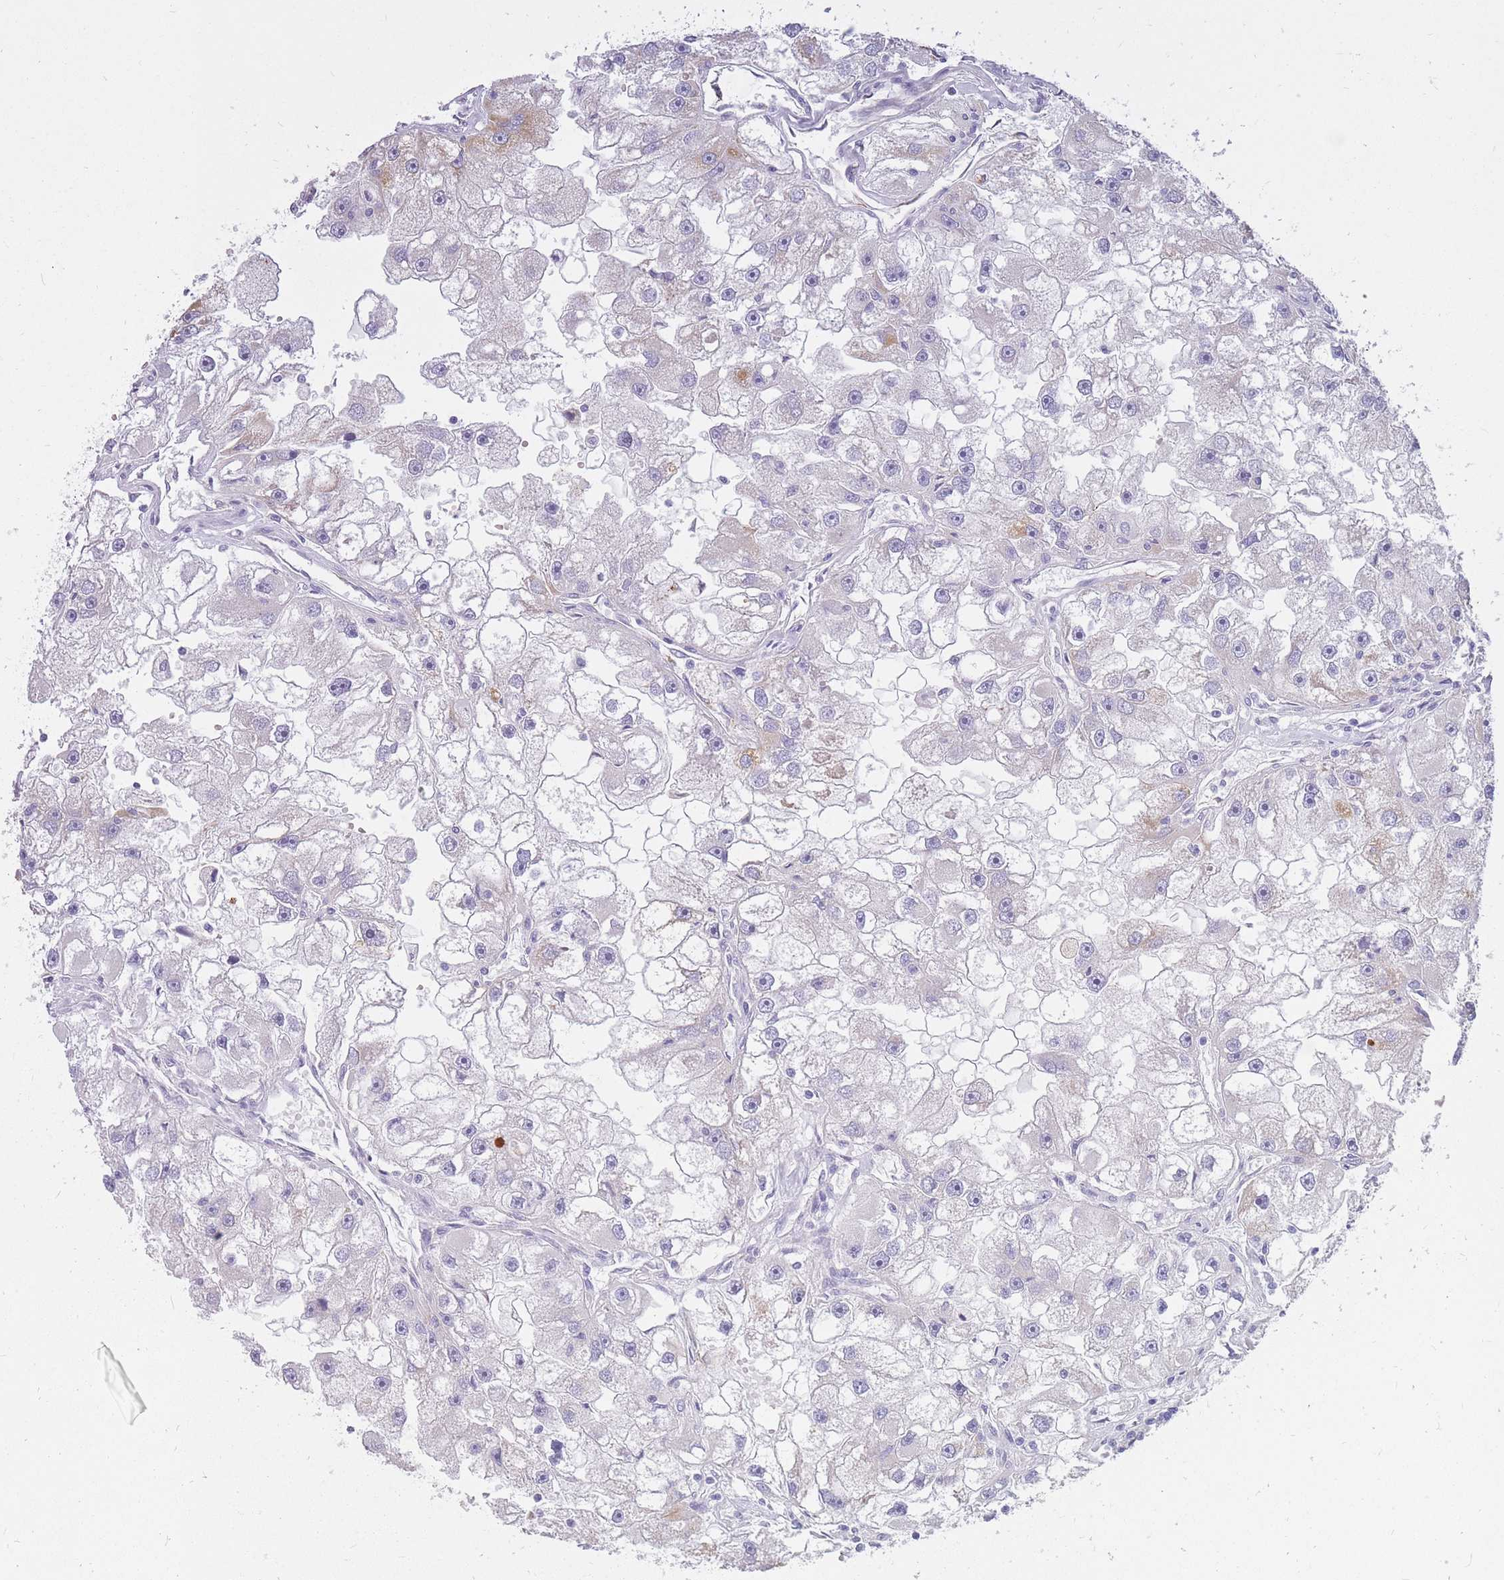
{"staining": {"intensity": "moderate", "quantity": "<25%", "location": "cytoplasmic/membranous"}, "tissue": "renal cancer", "cell_type": "Tumor cells", "image_type": "cancer", "snomed": [{"axis": "morphology", "description": "Adenocarcinoma, NOS"}, {"axis": "topography", "description": "Kidney"}], "caption": "A histopathology image of renal cancer stained for a protein demonstrates moderate cytoplasmic/membranous brown staining in tumor cells. (DAB IHC with brightfield microscopy, high magnification).", "gene": "RNF170", "patient": {"sex": "male", "age": 63}}